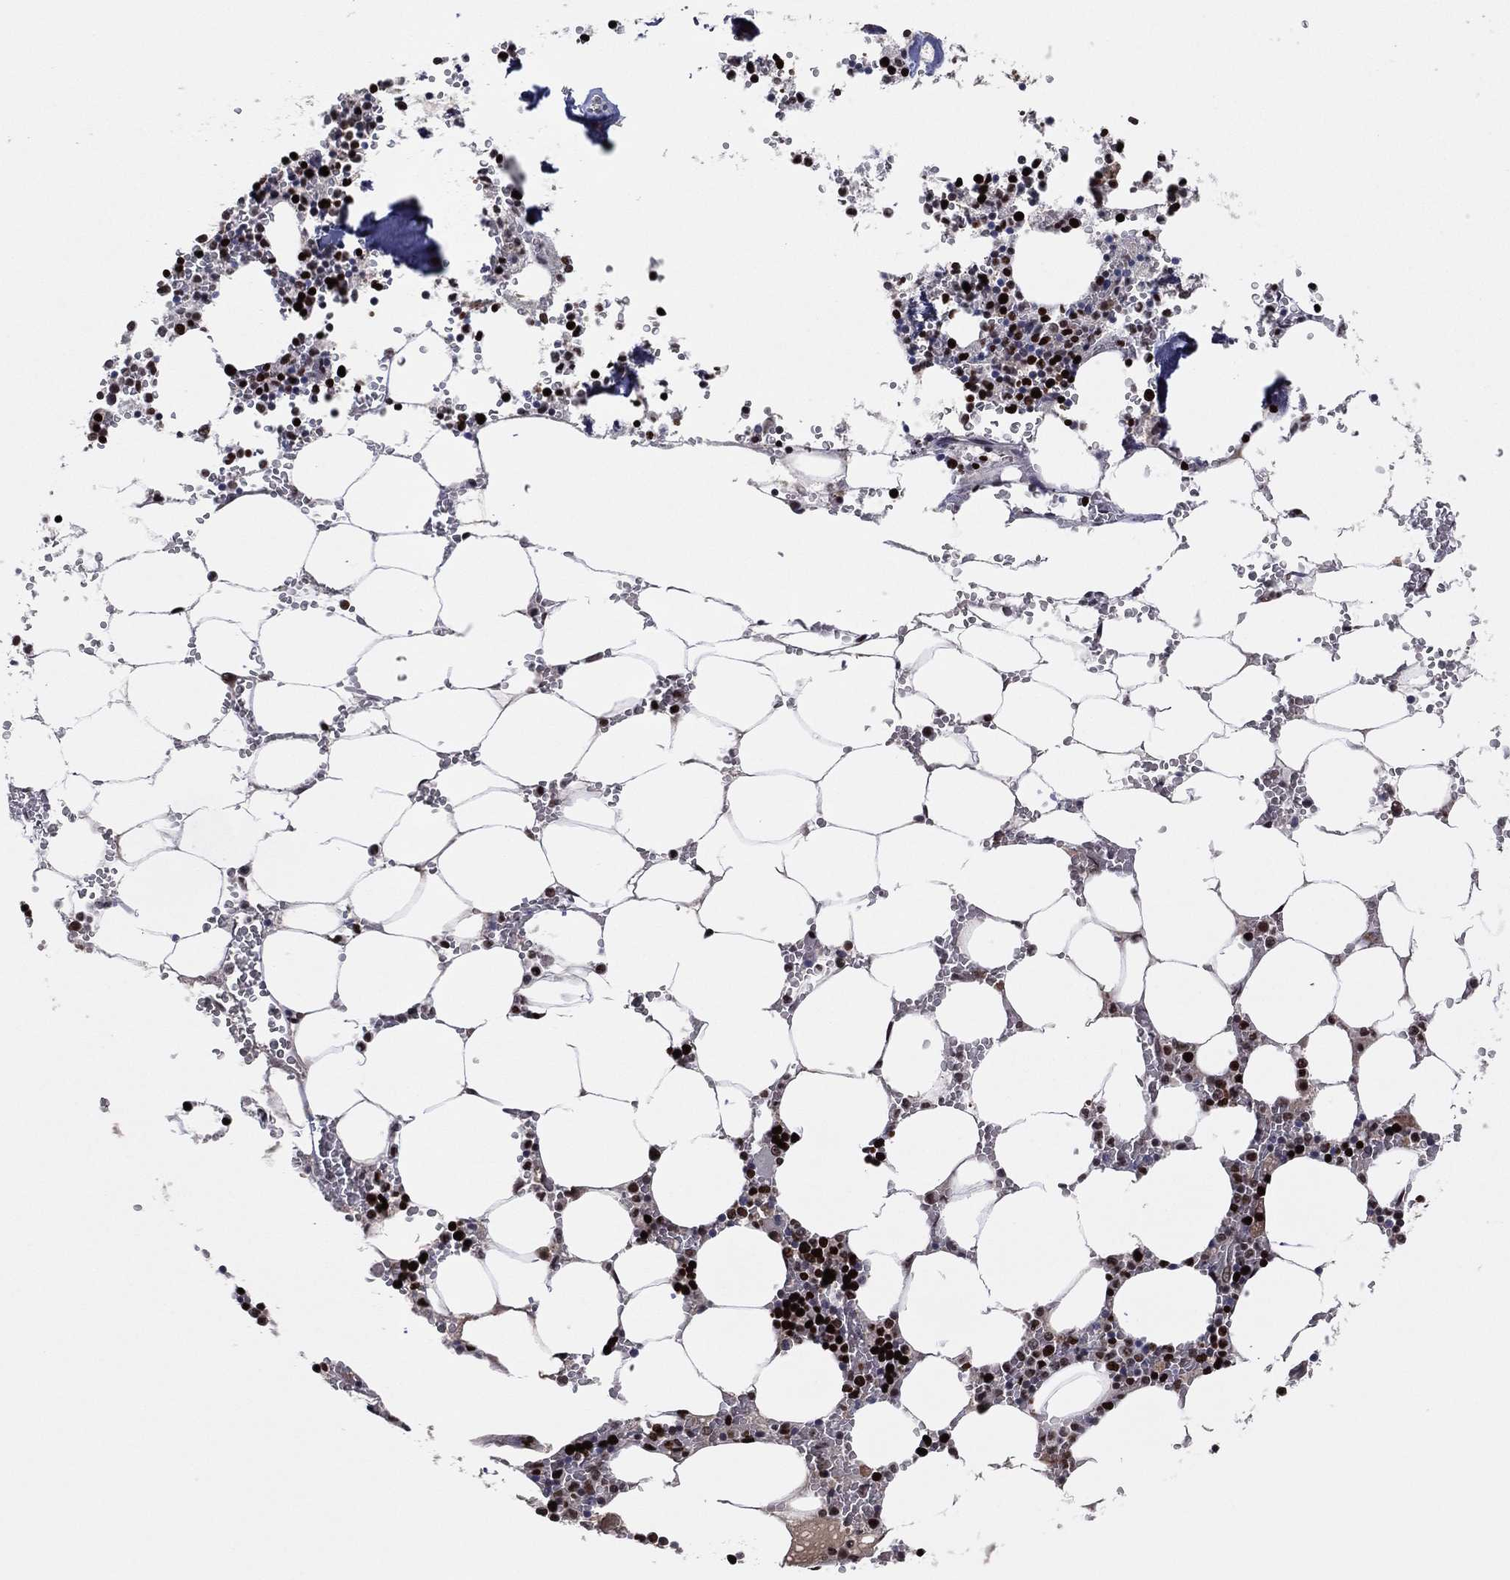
{"staining": {"intensity": "strong", "quantity": "<25%", "location": "nuclear"}, "tissue": "bone marrow", "cell_type": "Hematopoietic cells", "image_type": "normal", "snomed": [{"axis": "morphology", "description": "Normal tissue, NOS"}, {"axis": "topography", "description": "Bone marrow"}], "caption": "Immunohistochemistry of normal bone marrow exhibits medium levels of strong nuclear positivity in about <25% of hematopoietic cells.", "gene": "PSMA1", "patient": {"sex": "female", "age": 64}}